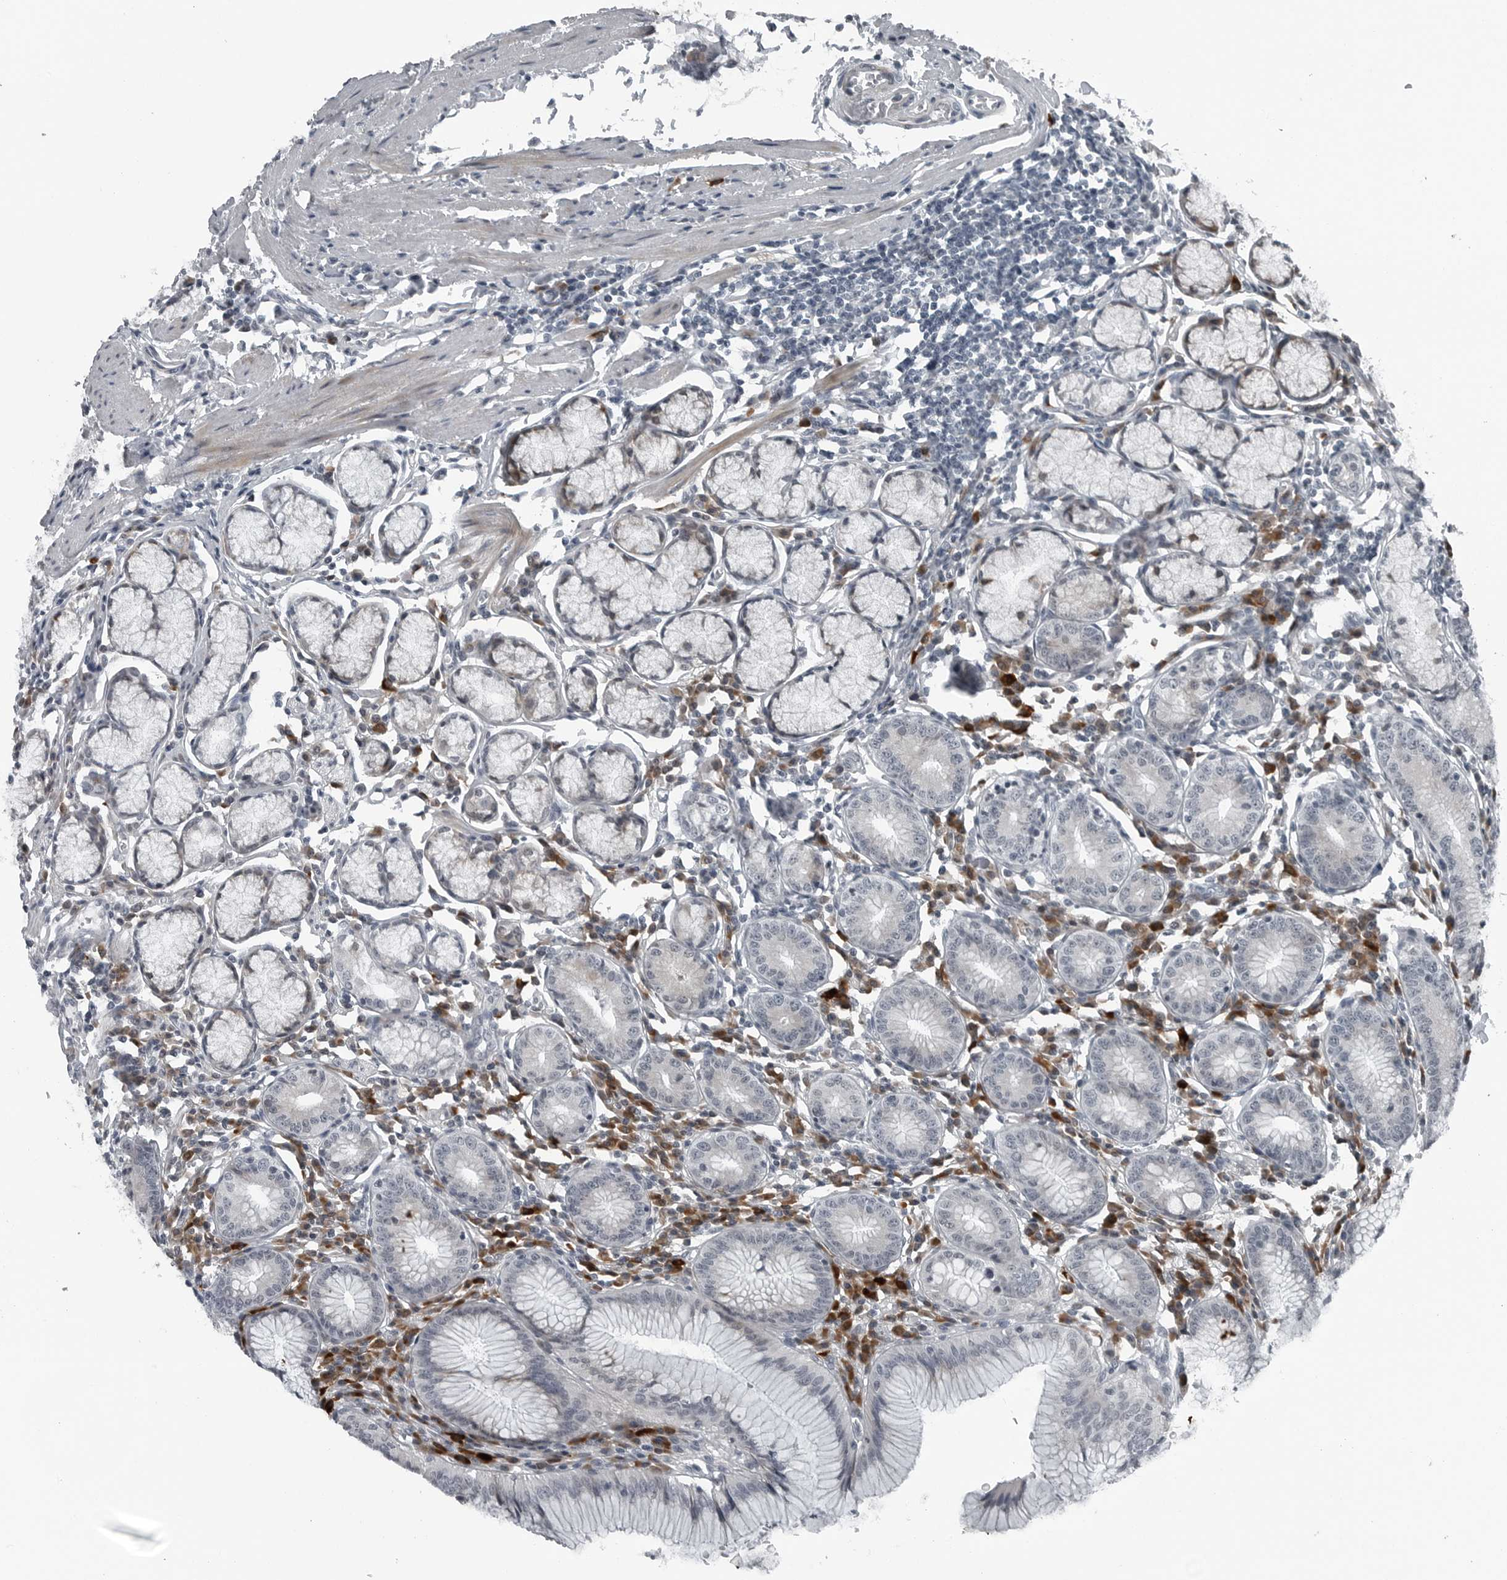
{"staining": {"intensity": "negative", "quantity": "none", "location": "none"}, "tissue": "stomach", "cell_type": "Glandular cells", "image_type": "normal", "snomed": [{"axis": "morphology", "description": "Normal tissue, NOS"}, {"axis": "topography", "description": "Stomach"}], "caption": "Image shows no significant protein expression in glandular cells of normal stomach.", "gene": "DNAAF11", "patient": {"sex": "male", "age": 55}}